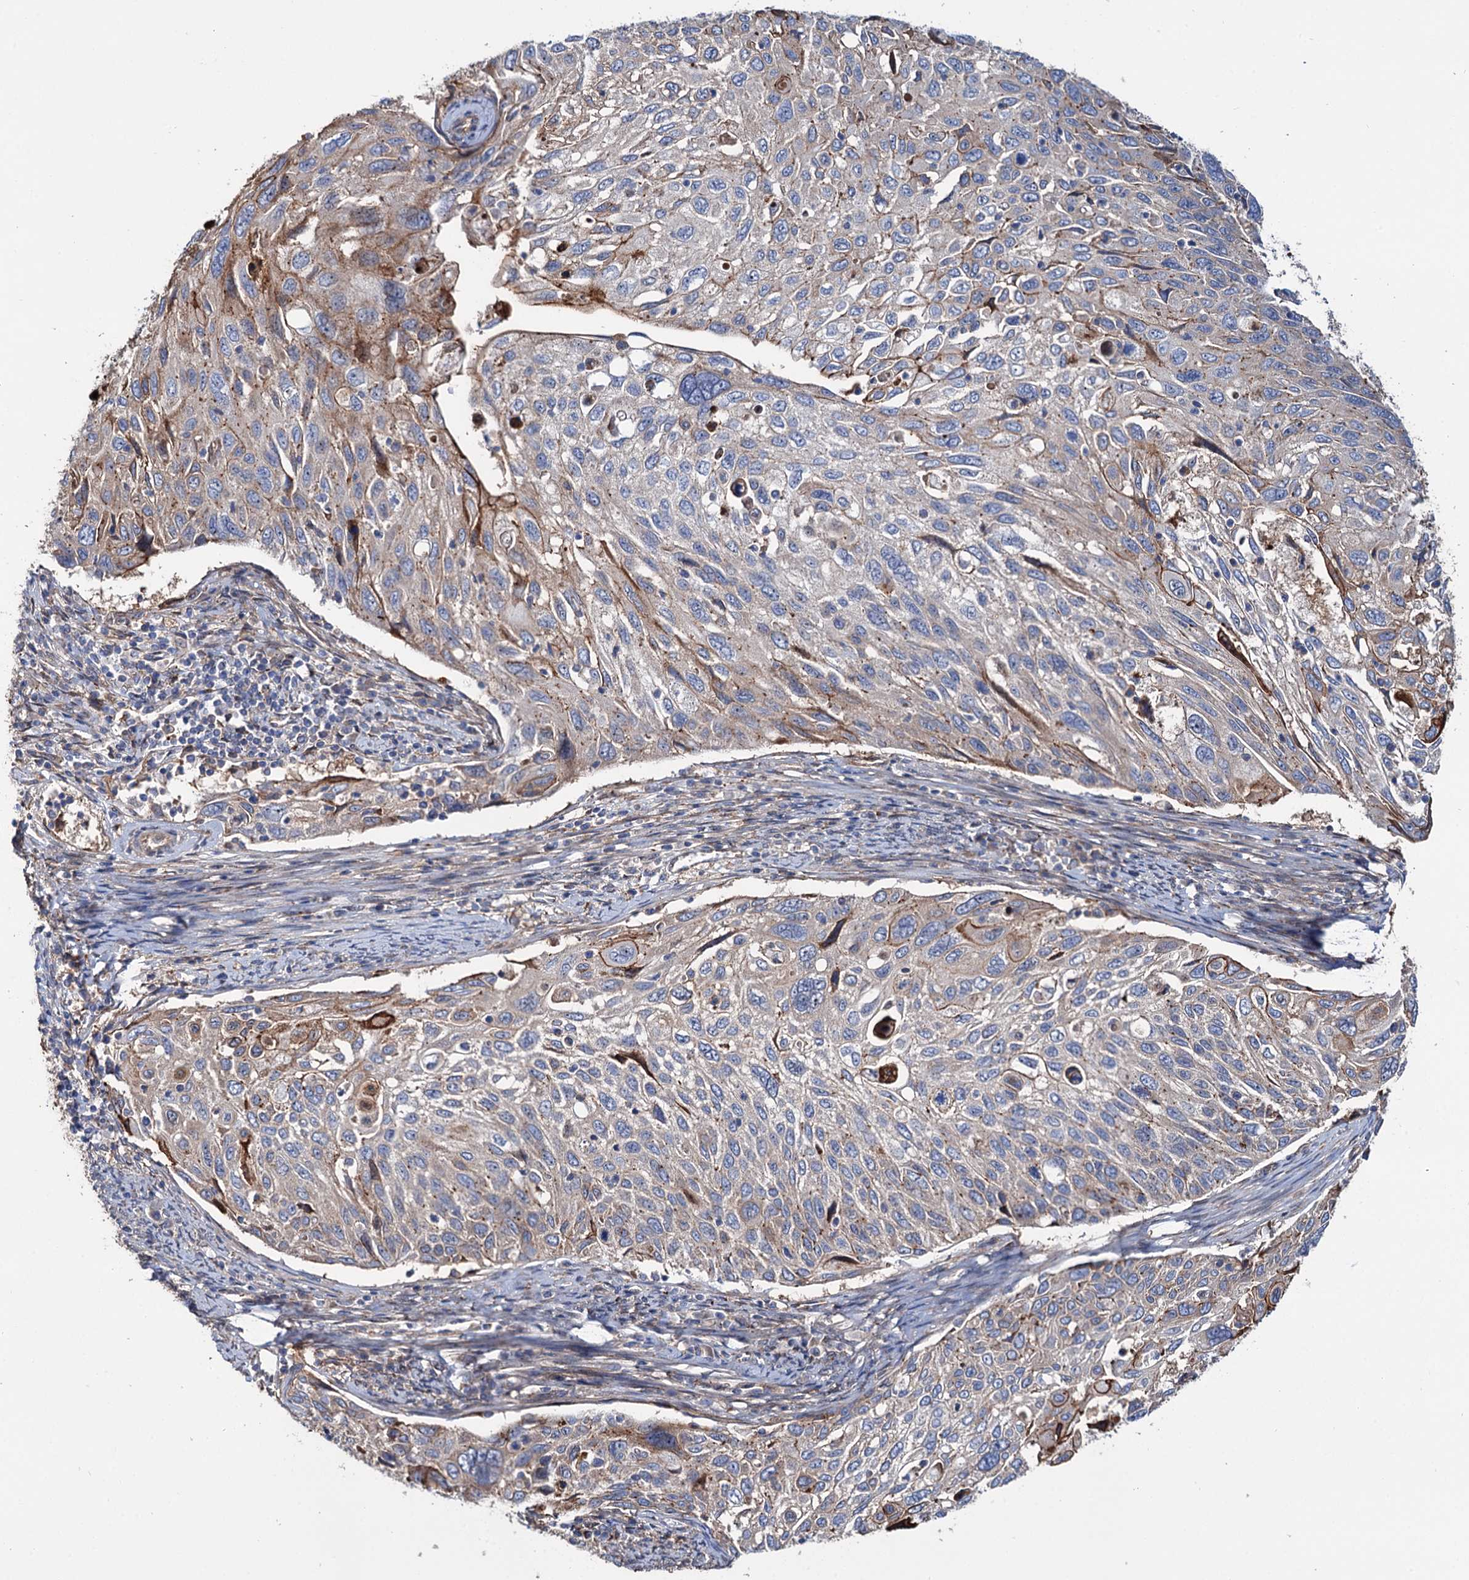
{"staining": {"intensity": "moderate", "quantity": "<25%", "location": "cytoplasmic/membranous"}, "tissue": "cervical cancer", "cell_type": "Tumor cells", "image_type": "cancer", "snomed": [{"axis": "morphology", "description": "Squamous cell carcinoma, NOS"}, {"axis": "topography", "description": "Cervix"}], "caption": "Cervical squamous cell carcinoma was stained to show a protein in brown. There is low levels of moderate cytoplasmic/membranous positivity in about <25% of tumor cells.", "gene": "PTDSS2", "patient": {"sex": "female", "age": 70}}